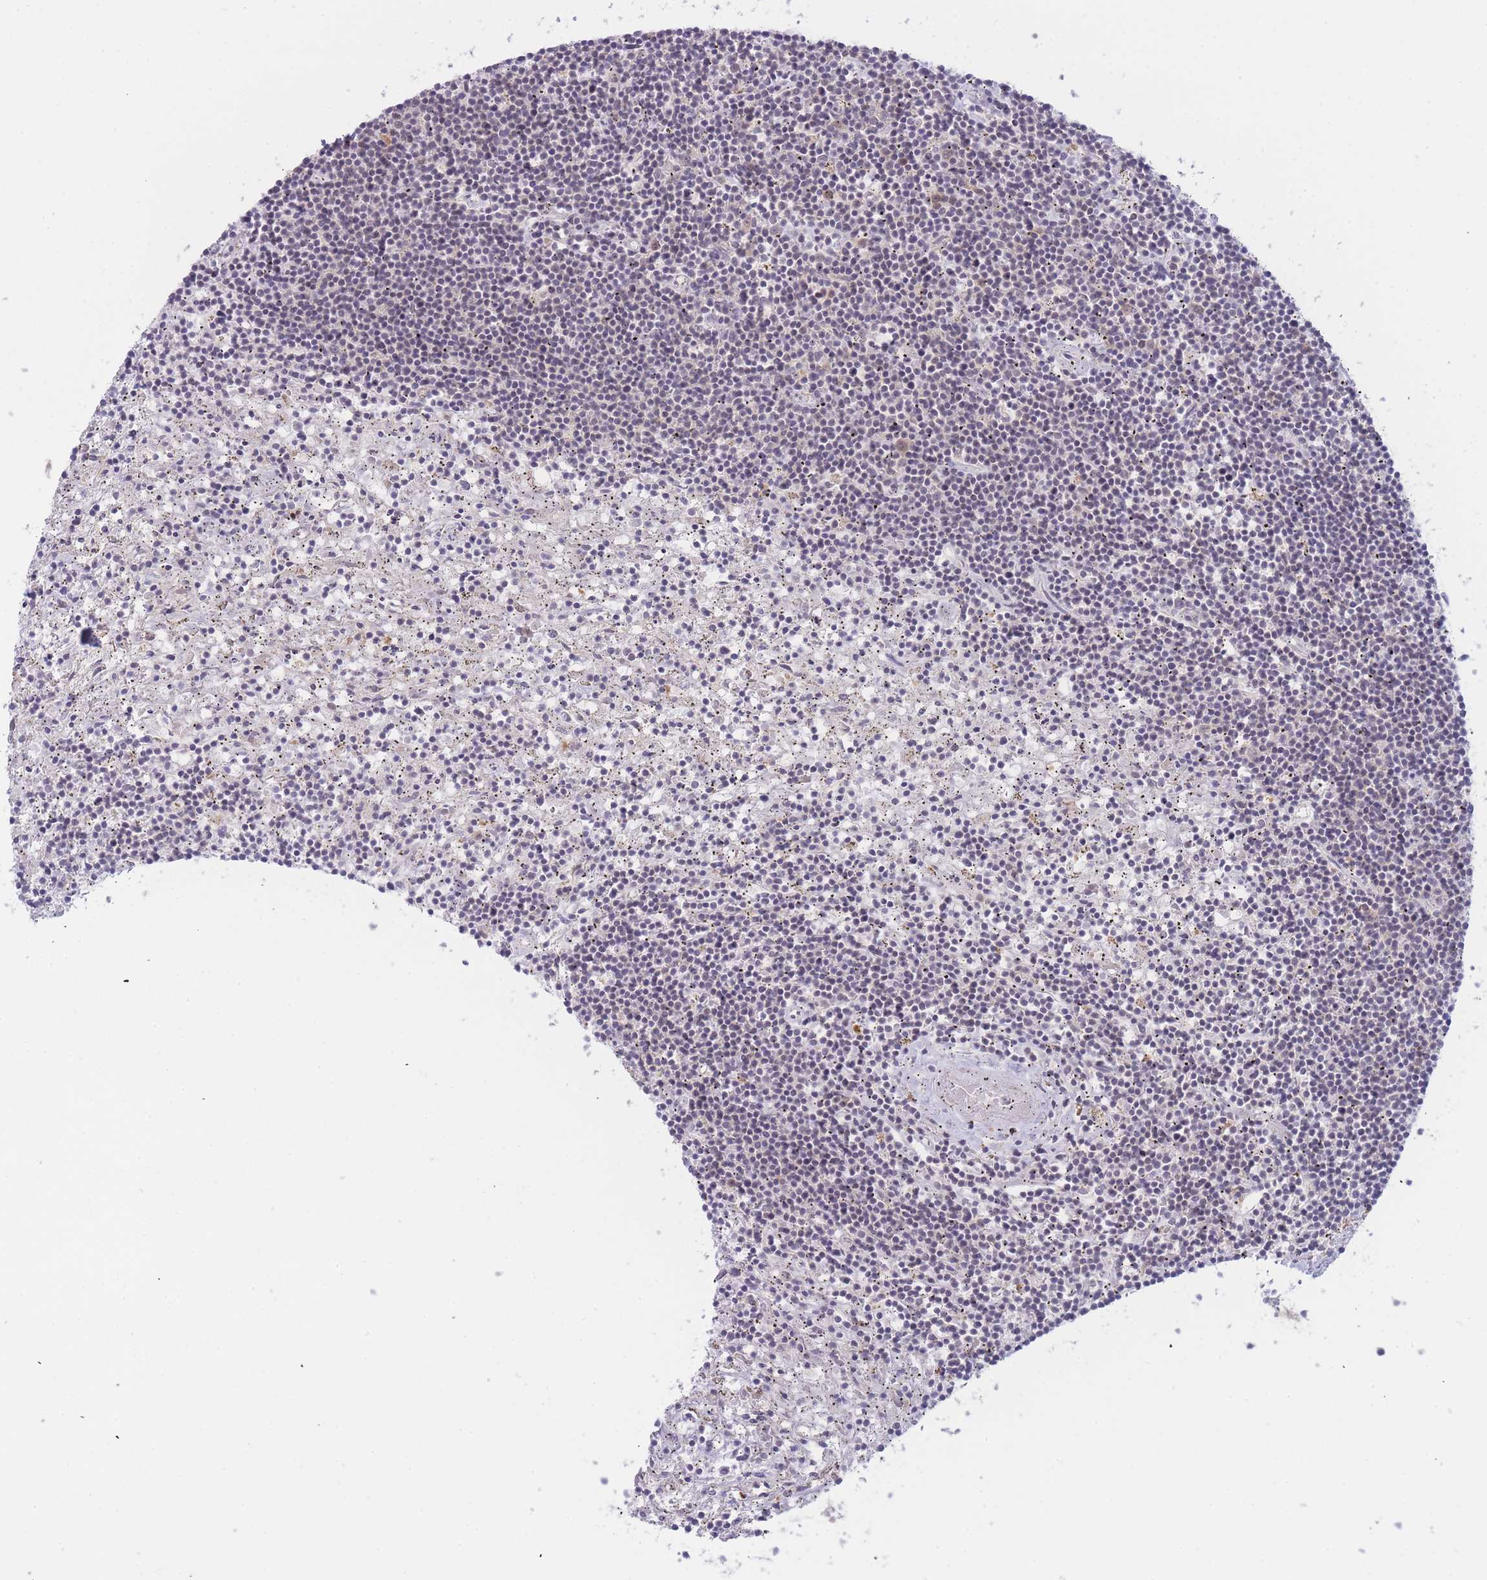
{"staining": {"intensity": "negative", "quantity": "none", "location": "none"}, "tissue": "lymphoma", "cell_type": "Tumor cells", "image_type": "cancer", "snomed": [{"axis": "morphology", "description": "Malignant lymphoma, non-Hodgkin's type, Low grade"}, {"axis": "topography", "description": "Spleen"}], "caption": "Tumor cells show no significant protein staining in low-grade malignant lymphoma, non-Hodgkin's type.", "gene": "DEAF1", "patient": {"sex": "male", "age": 76}}